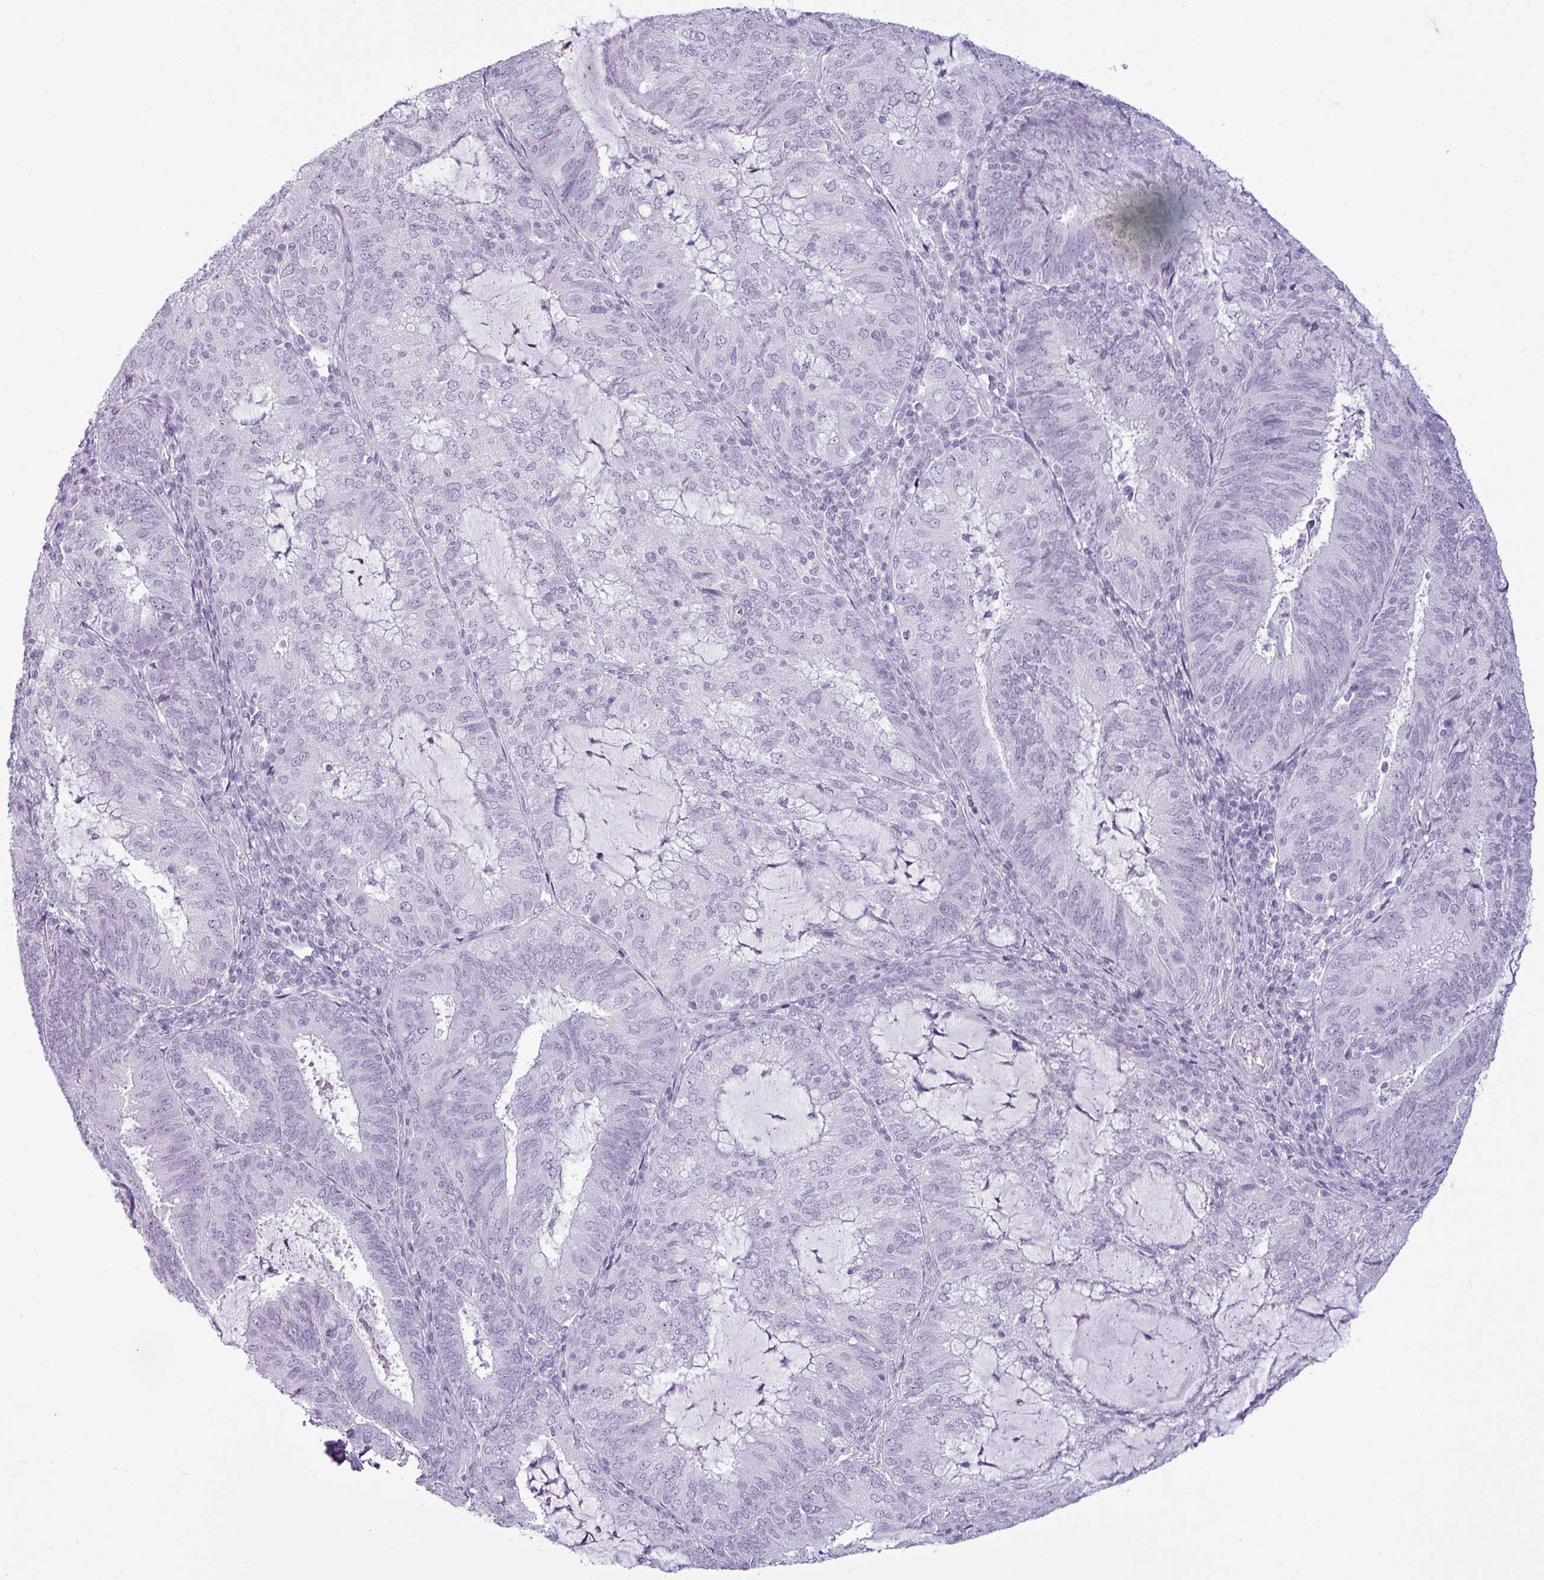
{"staining": {"intensity": "negative", "quantity": "none", "location": "none"}, "tissue": "endometrial cancer", "cell_type": "Tumor cells", "image_type": "cancer", "snomed": [{"axis": "morphology", "description": "Adenocarcinoma, NOS"}, {"axis": "topography", "description": "Endometrium"}], "caption": "Endometrial adenocarcinoma was stained to show a protein in brown. There is no significant expression in tumor cells.", "gene": "CDH16", "patient": {"sex": "female", "age": 81}}